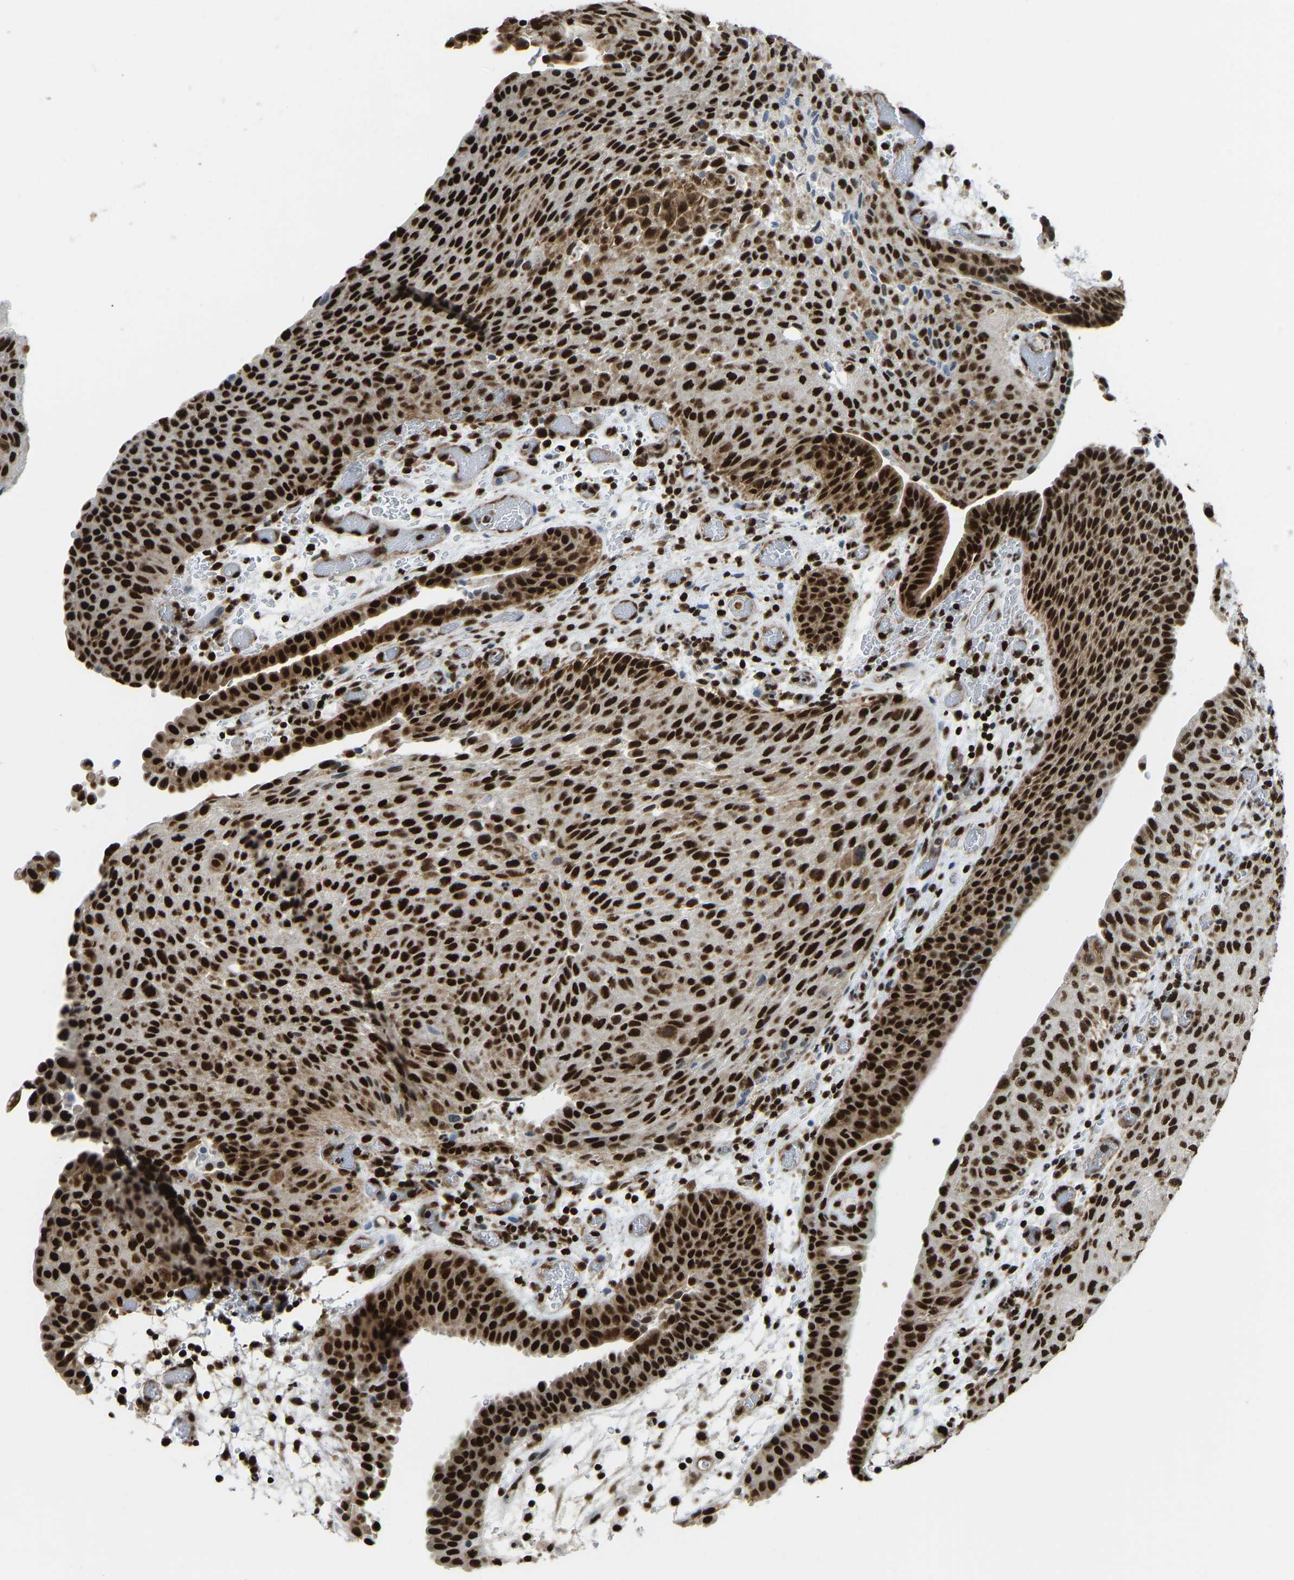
{"staining": {"intensity": "strong", "quantity": ">75%", "location": "nuclear"}, "tissue": "urothelial cancer", "cell_type": "Tumor cells", "image_type": "cancer", "snomed": [{"axis": "morphology", "description": "Urothelial carcinoma, Low grade"}, {"axis": "morphology", "description": "Urothelial carcinoma, High grade"}, {"axis": "topography", "description": "Urinary bladder"}], "caption": "Low-grade urothelial carcinoma stained with a brown dye exhibits strong nuclear positive positivity in approximately >75% of tumor cells.", "gene": "ZSCAN20", "patient": {"sex": "male", "age": 35}}